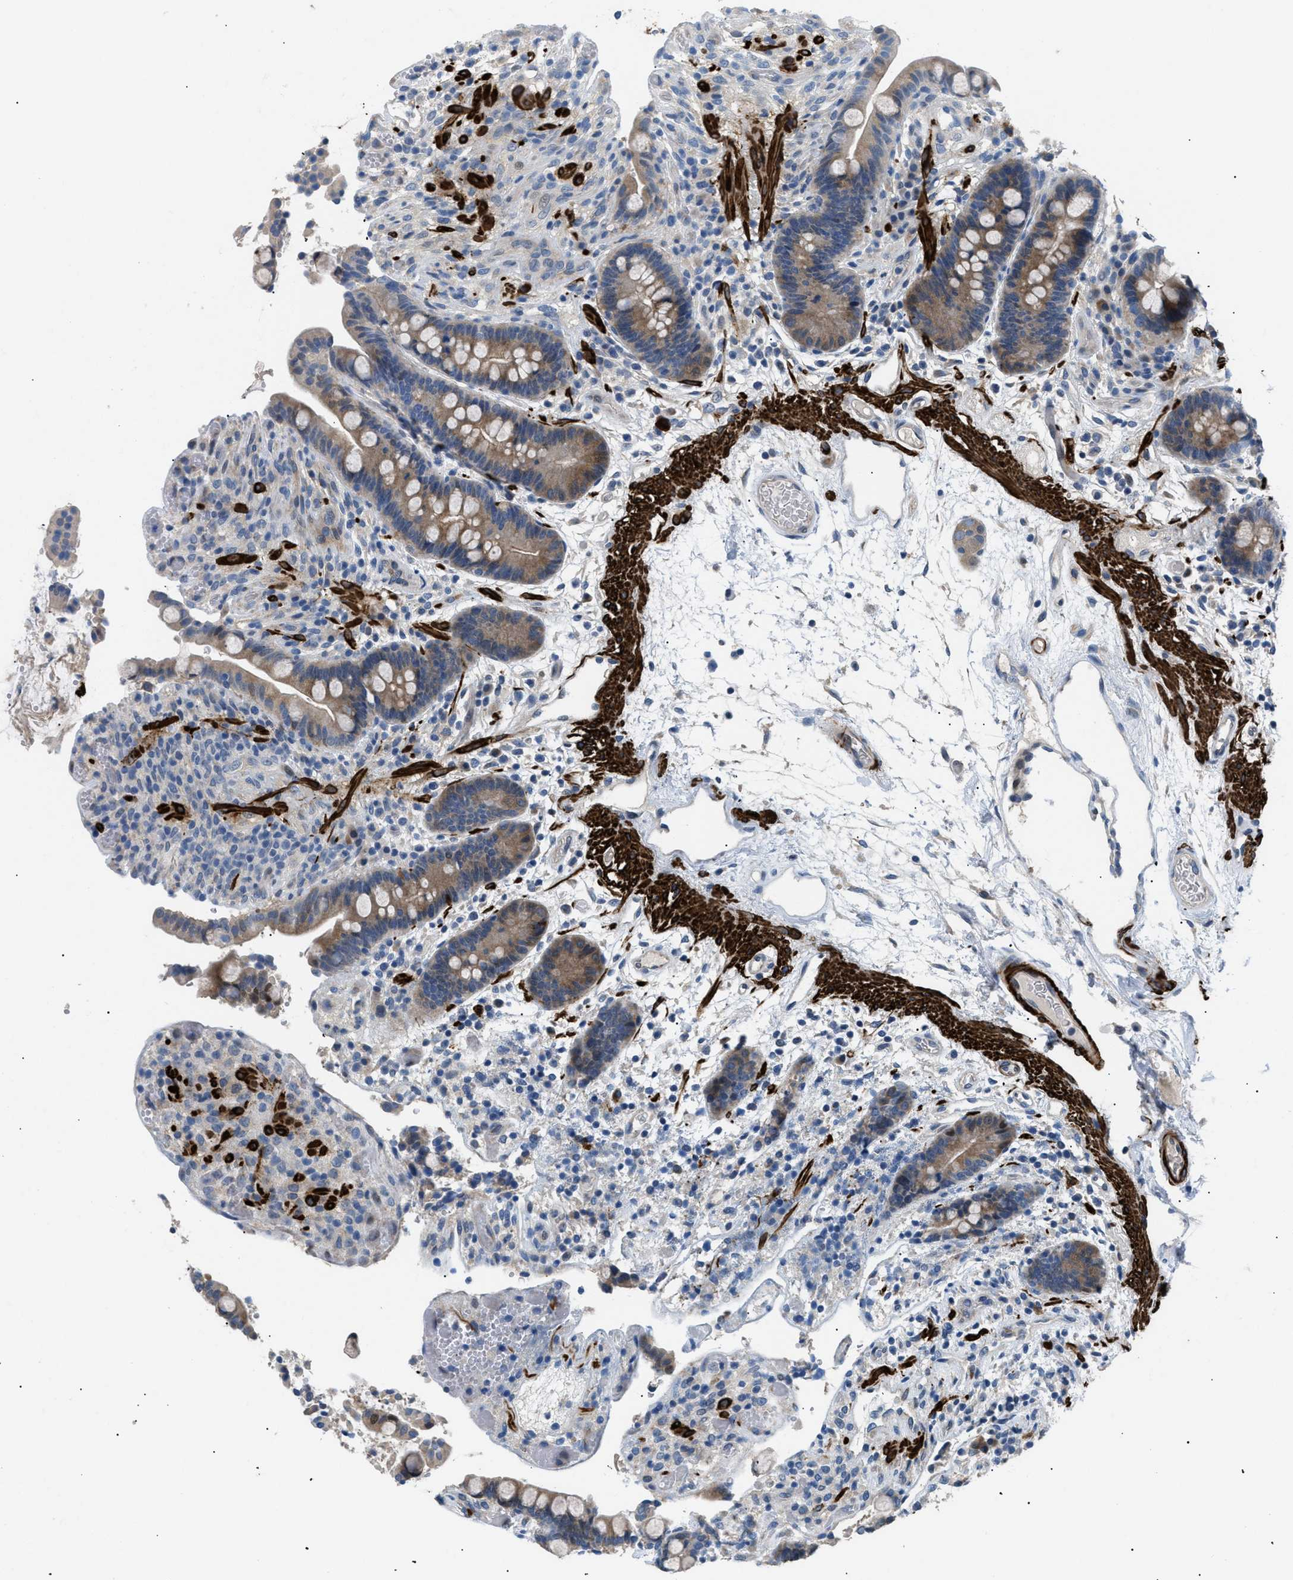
{"staining": {"intensity": "negative", "quantity": "none", "location": "none"}, "tissue": "colon", "cell_type": "Endothelial cells", "image_type": "normal", "snomed": [{"axis": "morphology", "description": "Normal tissue, NOS"}, {"axis": "topography", "description": "Colon"}], "caption": "Normal colon was stained to show a protein in brown. There is no significant staining in endothelial cells.", "gene": "ICA1", "patient": {"sex": "male", "age": 73}}